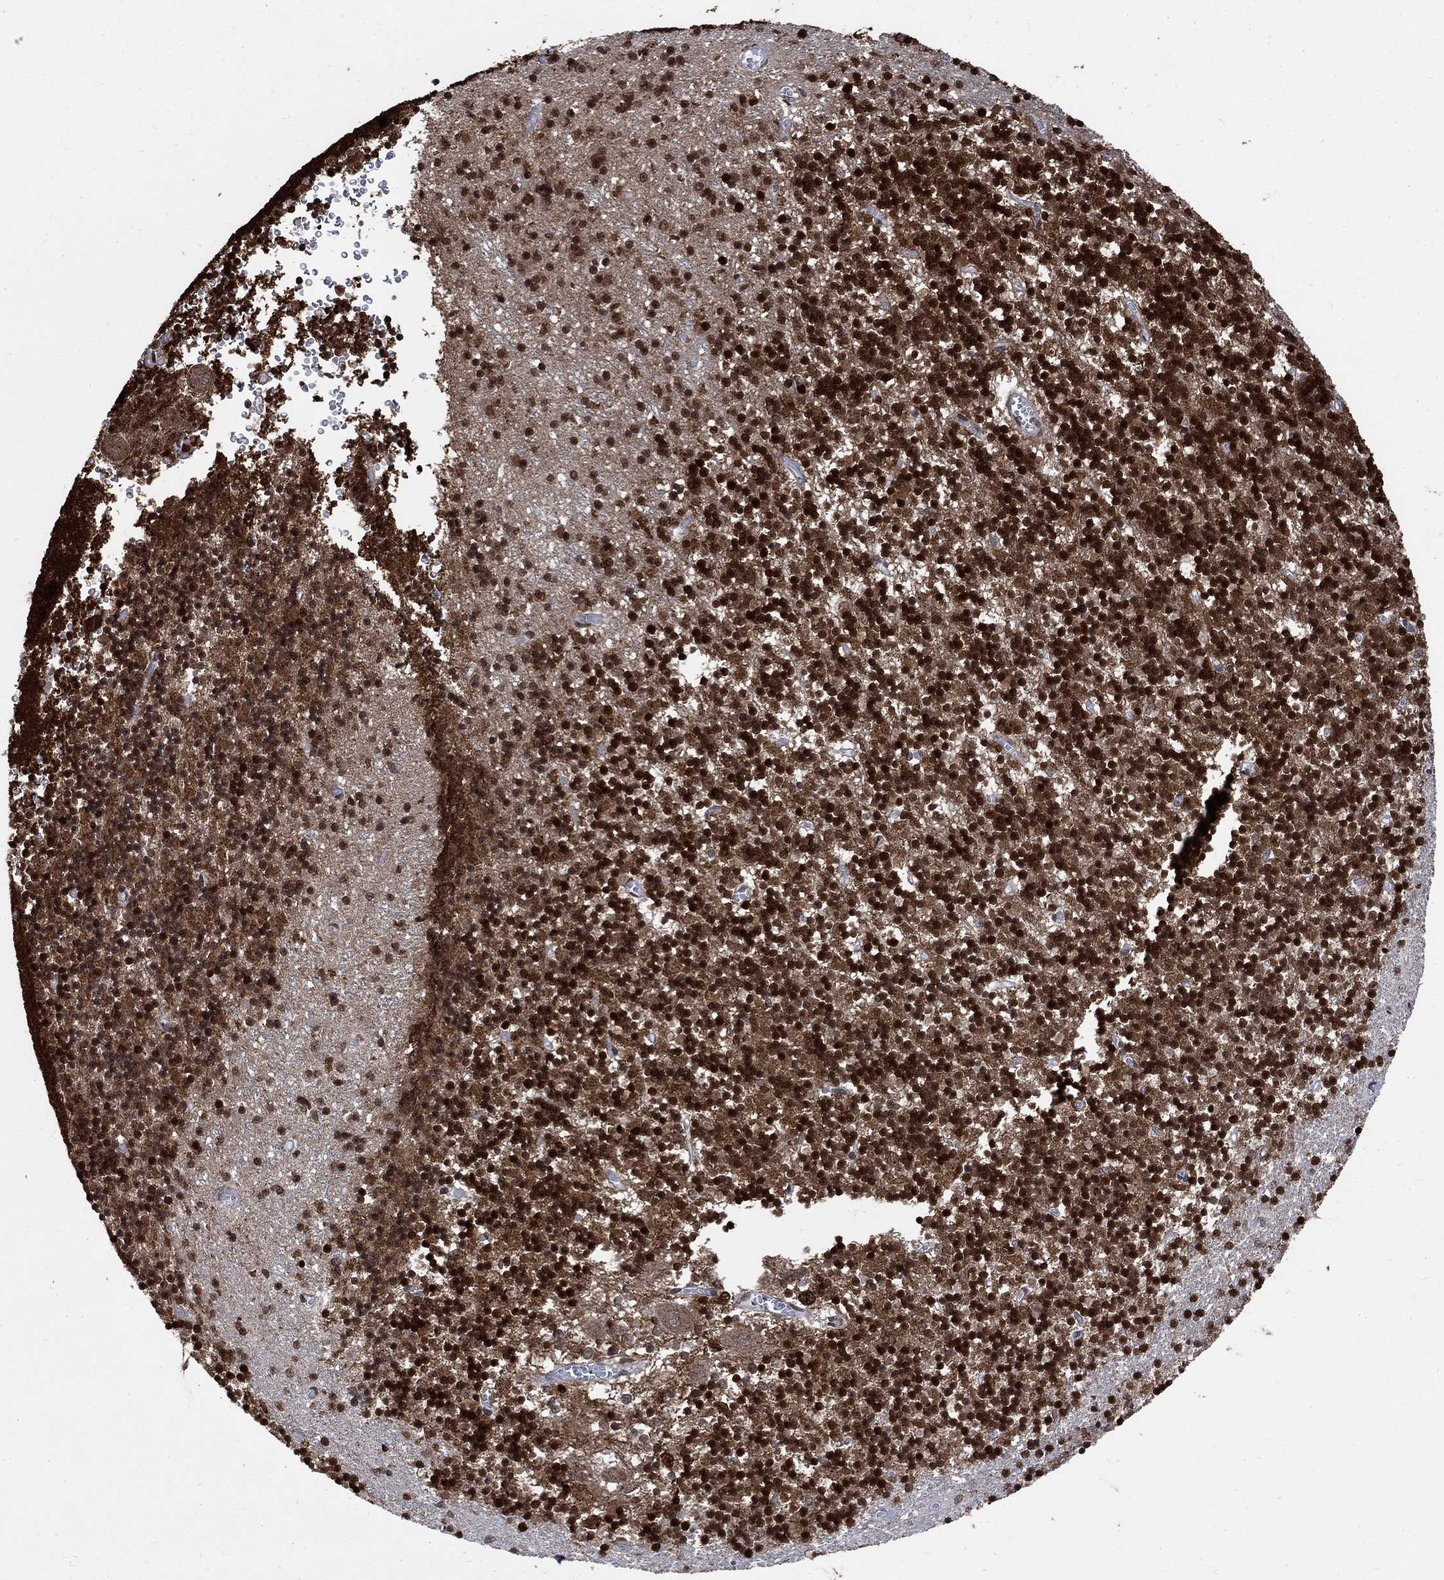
{"staining": {"intensity": "strong", "quantity": ">75%", "location": "cytoplasmic/membranous"}, "tissue": "cerebellum", "cell_type": "Cells in granular layer", "image_type": "normal", "snomed": [{"axis": "morphology", "description": "Normal tissue, NOS"}, {"axis": "topography", "description": "Cerebellum"}], "caption": "Brown immunohistochemical staining in unremarkable cerebellum displays strong cytoplasmic/membranous staining in about >75% of cells in granular layer.", "gene": "CPLX1", "patient": {"sex": "female", "age": 64}}